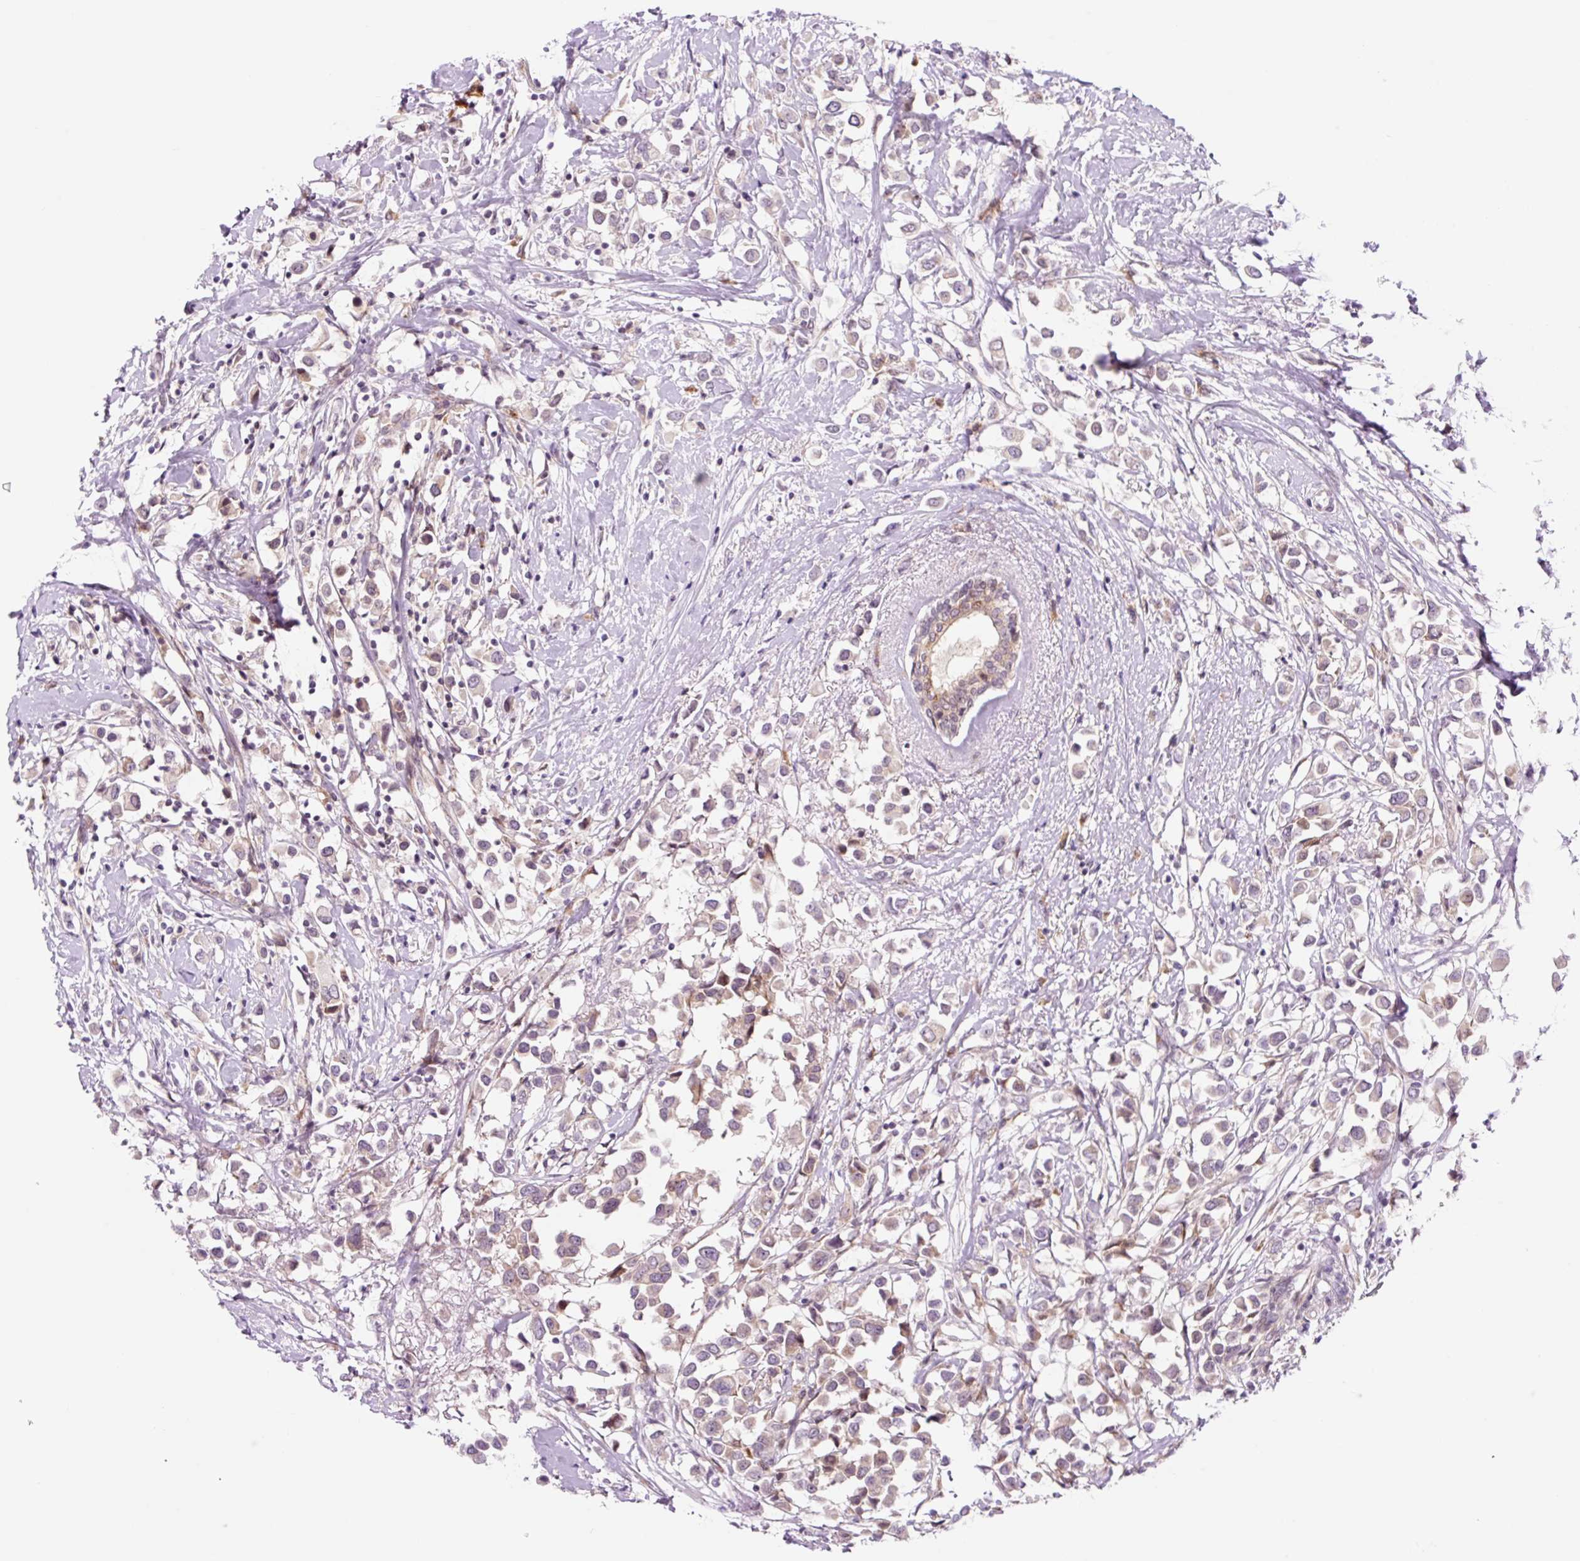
{"staining": {"intensity": "weak", "quantity": "25%-75%", "location": "cytoplasmic/membranous"}, "tissue": "breast cancer", "cell_type": "Tumor cells", "image_type": "cancer", "snomed": [{"axis": "morphology", "description": "Duct carcinoma"}, {"axis": "topography", "description": "Breast"}], "caption": "Human breast cancer stained with a brown dye shows weak cytoplasmic/membranous positive staining in about 25%-75% of tumor cells.", "gene": "RPL41", "patient": {"sex": "female", "age": 61}}